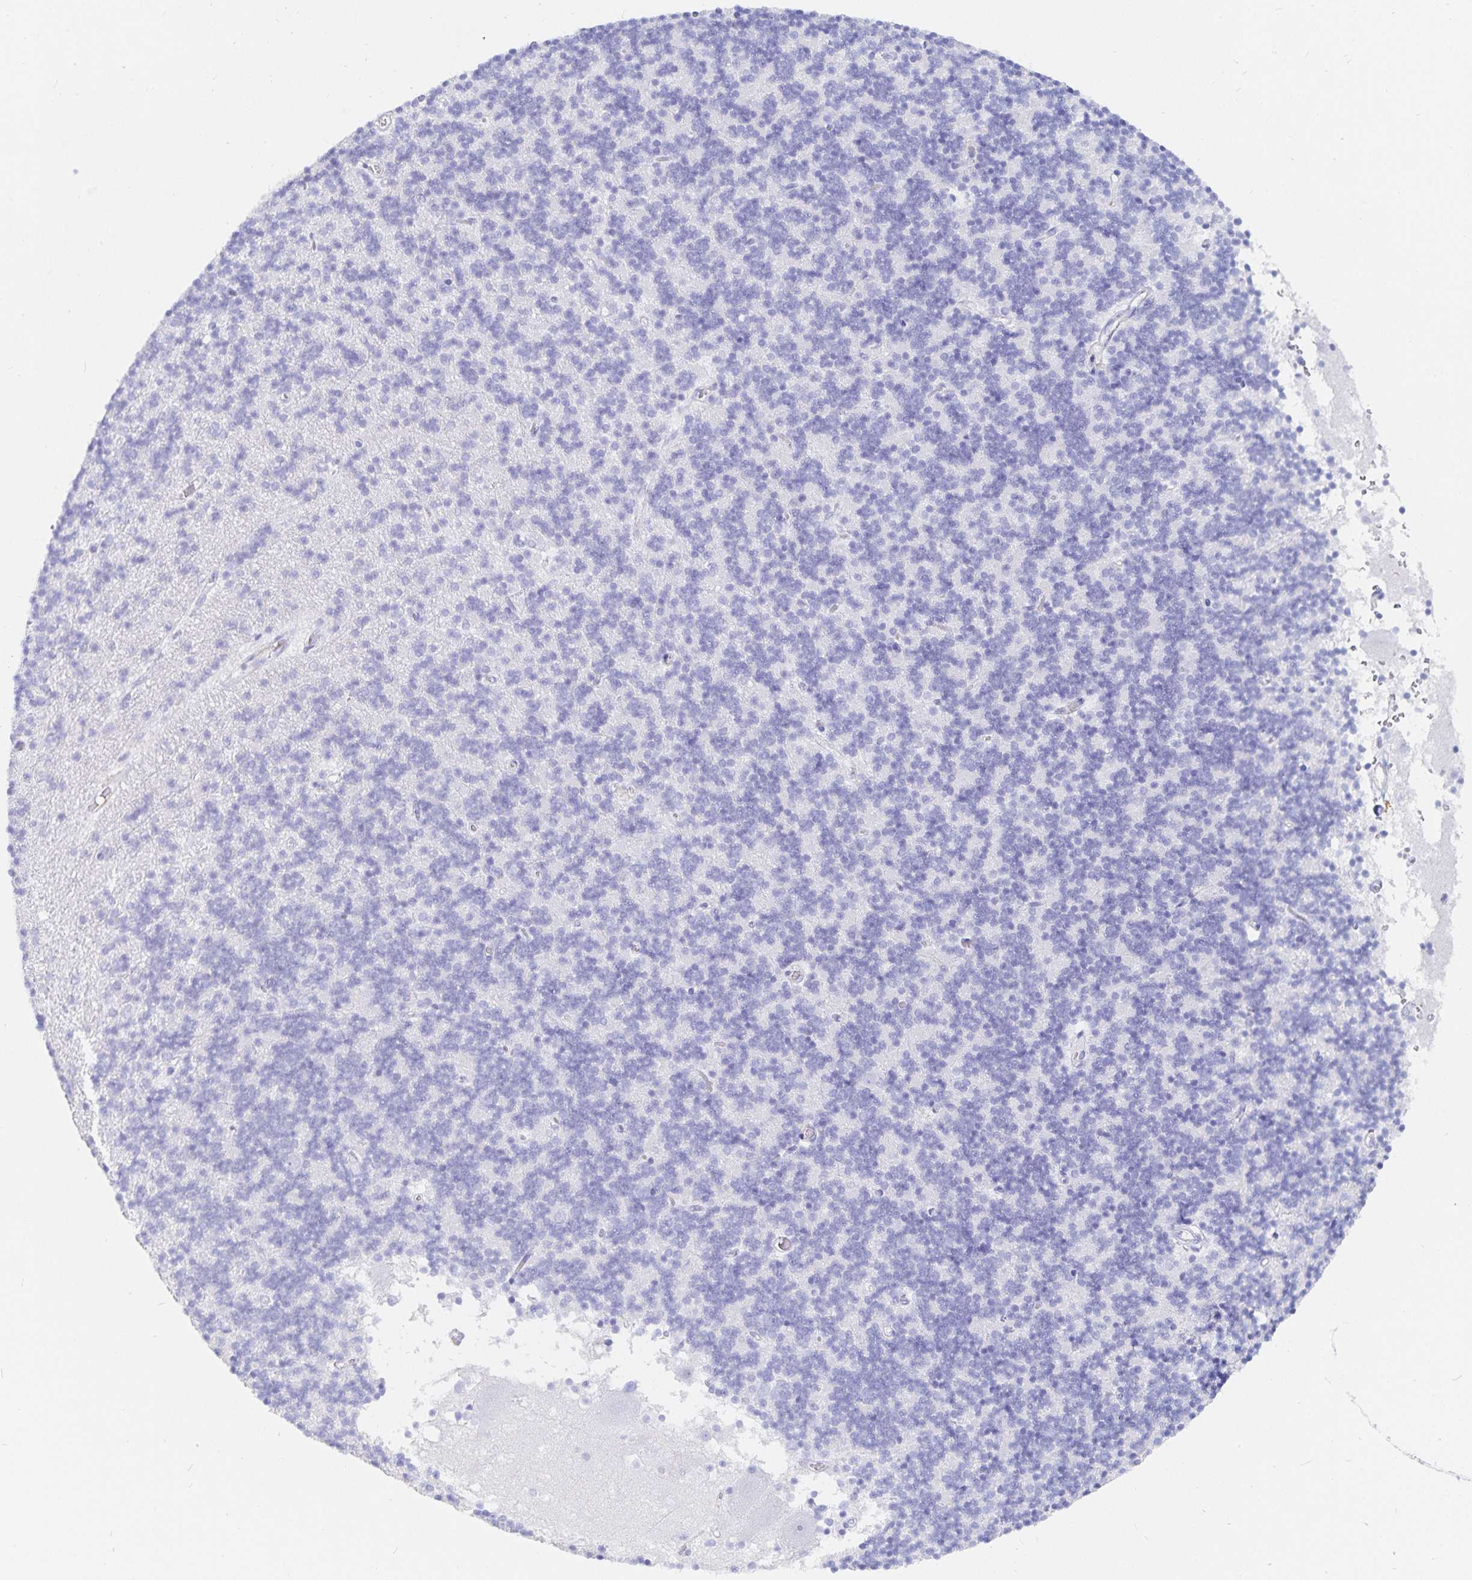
{"staining": {"intensity": "negative", "quantity": "none", "location": "none"}, "tissue": "cerebellum", "cell_type": "Cells in granular layer", "image_type": "normal", "snomed": [{"axis": "morphology", "description": "Normal tissue, NOS"}, {"axis": "topography", "description": "Cerebellum"}], "caption": "Cells in granular layer show no significant positivity in unremarkable cerebellum. (DAB (3,3'-diaminobenzidine) IHC visualized using brightfield microscopy, high magnification).", "gene": "INSL5", "patient": {"sex": "male", "age": 54}}